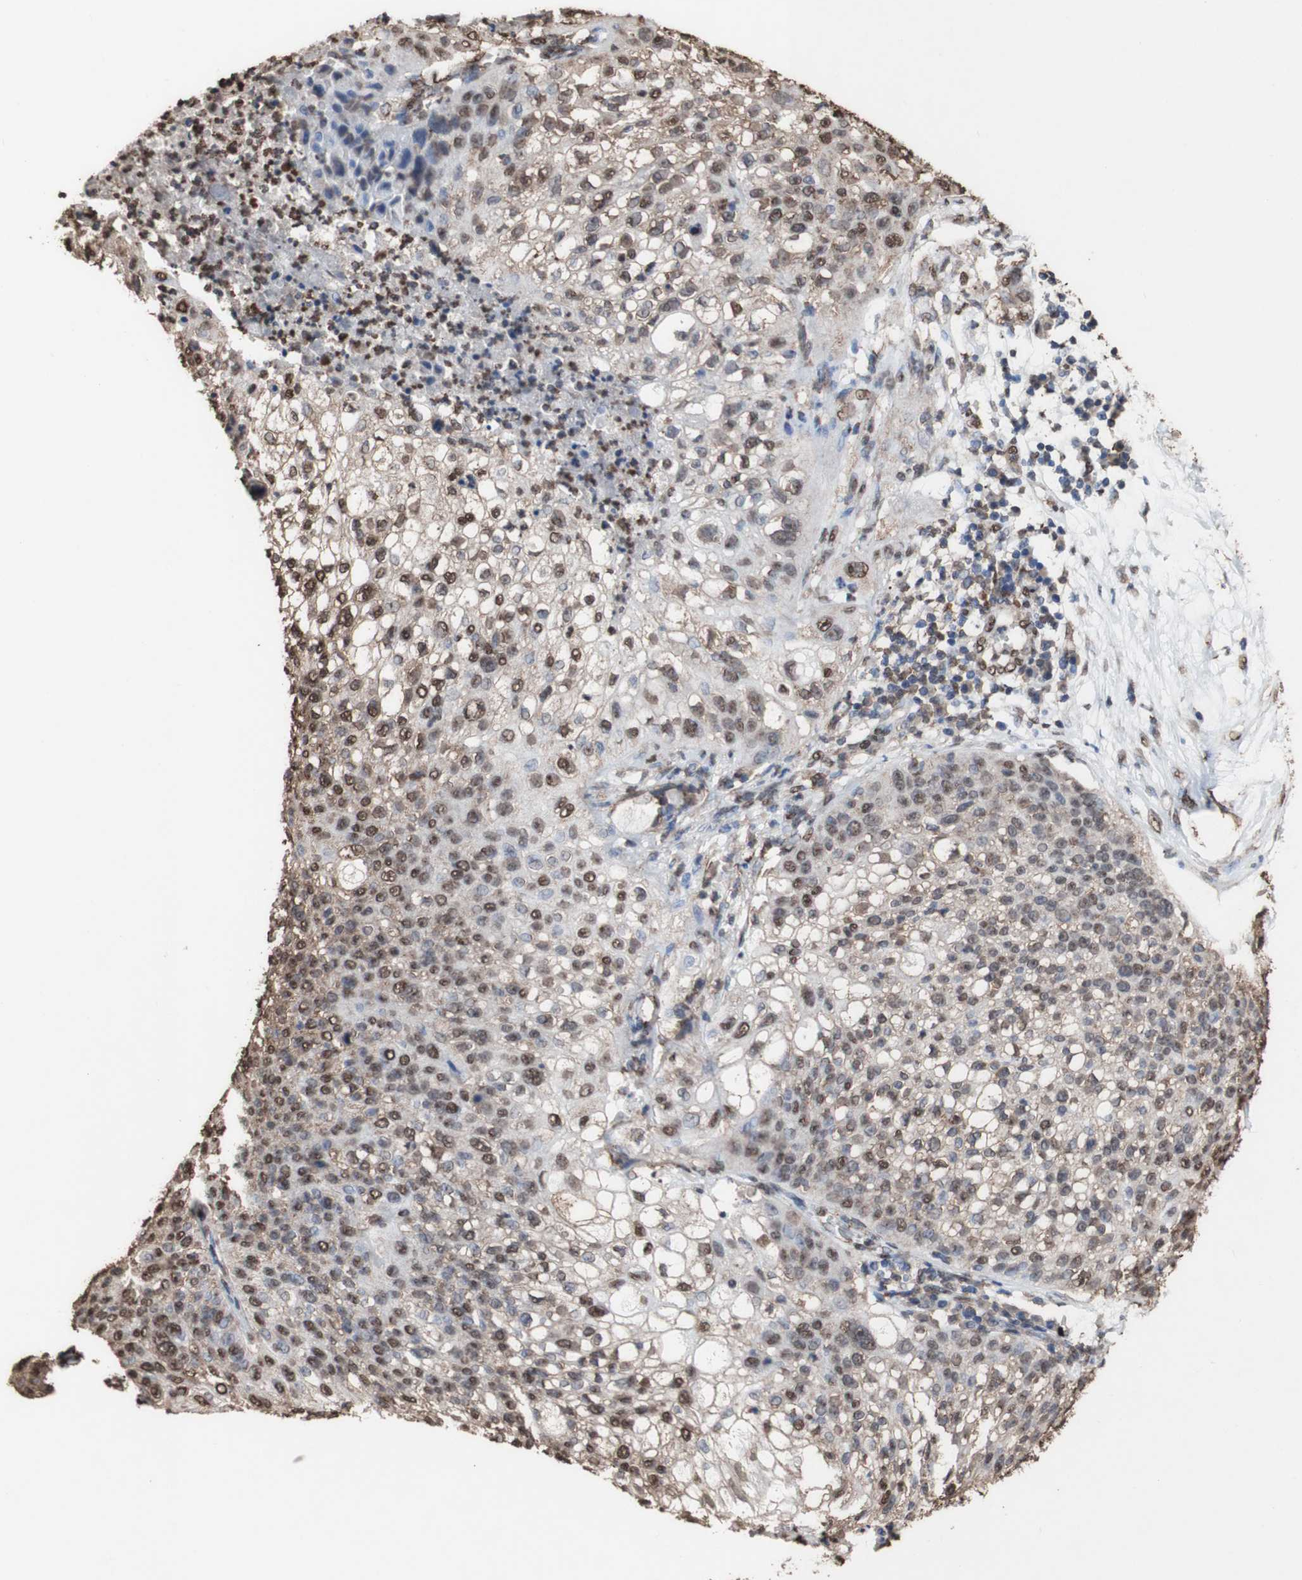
{"staining": {"intensity": "moderate", "quantity": "25%-75%", "location": "cytoplasmic/membranous,nuclear"}, "tissue": "lung cancer", "cell_type": "Tumor cells", "image_type": "cancer", "snomed": [{"axis": "morphology", "description": "Inflammation, NOS"}, {"axis": "morphology", "description": "Squamous cell carcinoma, NOS"}, {"axis": "topography", "description": "Lymph node"}, {"axis": "topography", "description": "Soft tissue"}, {"axis": "topography", "description": "Lung"}], "caption": "Immunohistochemistry image of lung squamous cell carcinoma stained for a protein (brown), which exhibits medium levels of moderate cytoplasmic/membranous and nuclear positivity in about 25%-75% of tumor cells.", "gene": "PIDD1", "patient": {"sex": "male", "age": 66}}